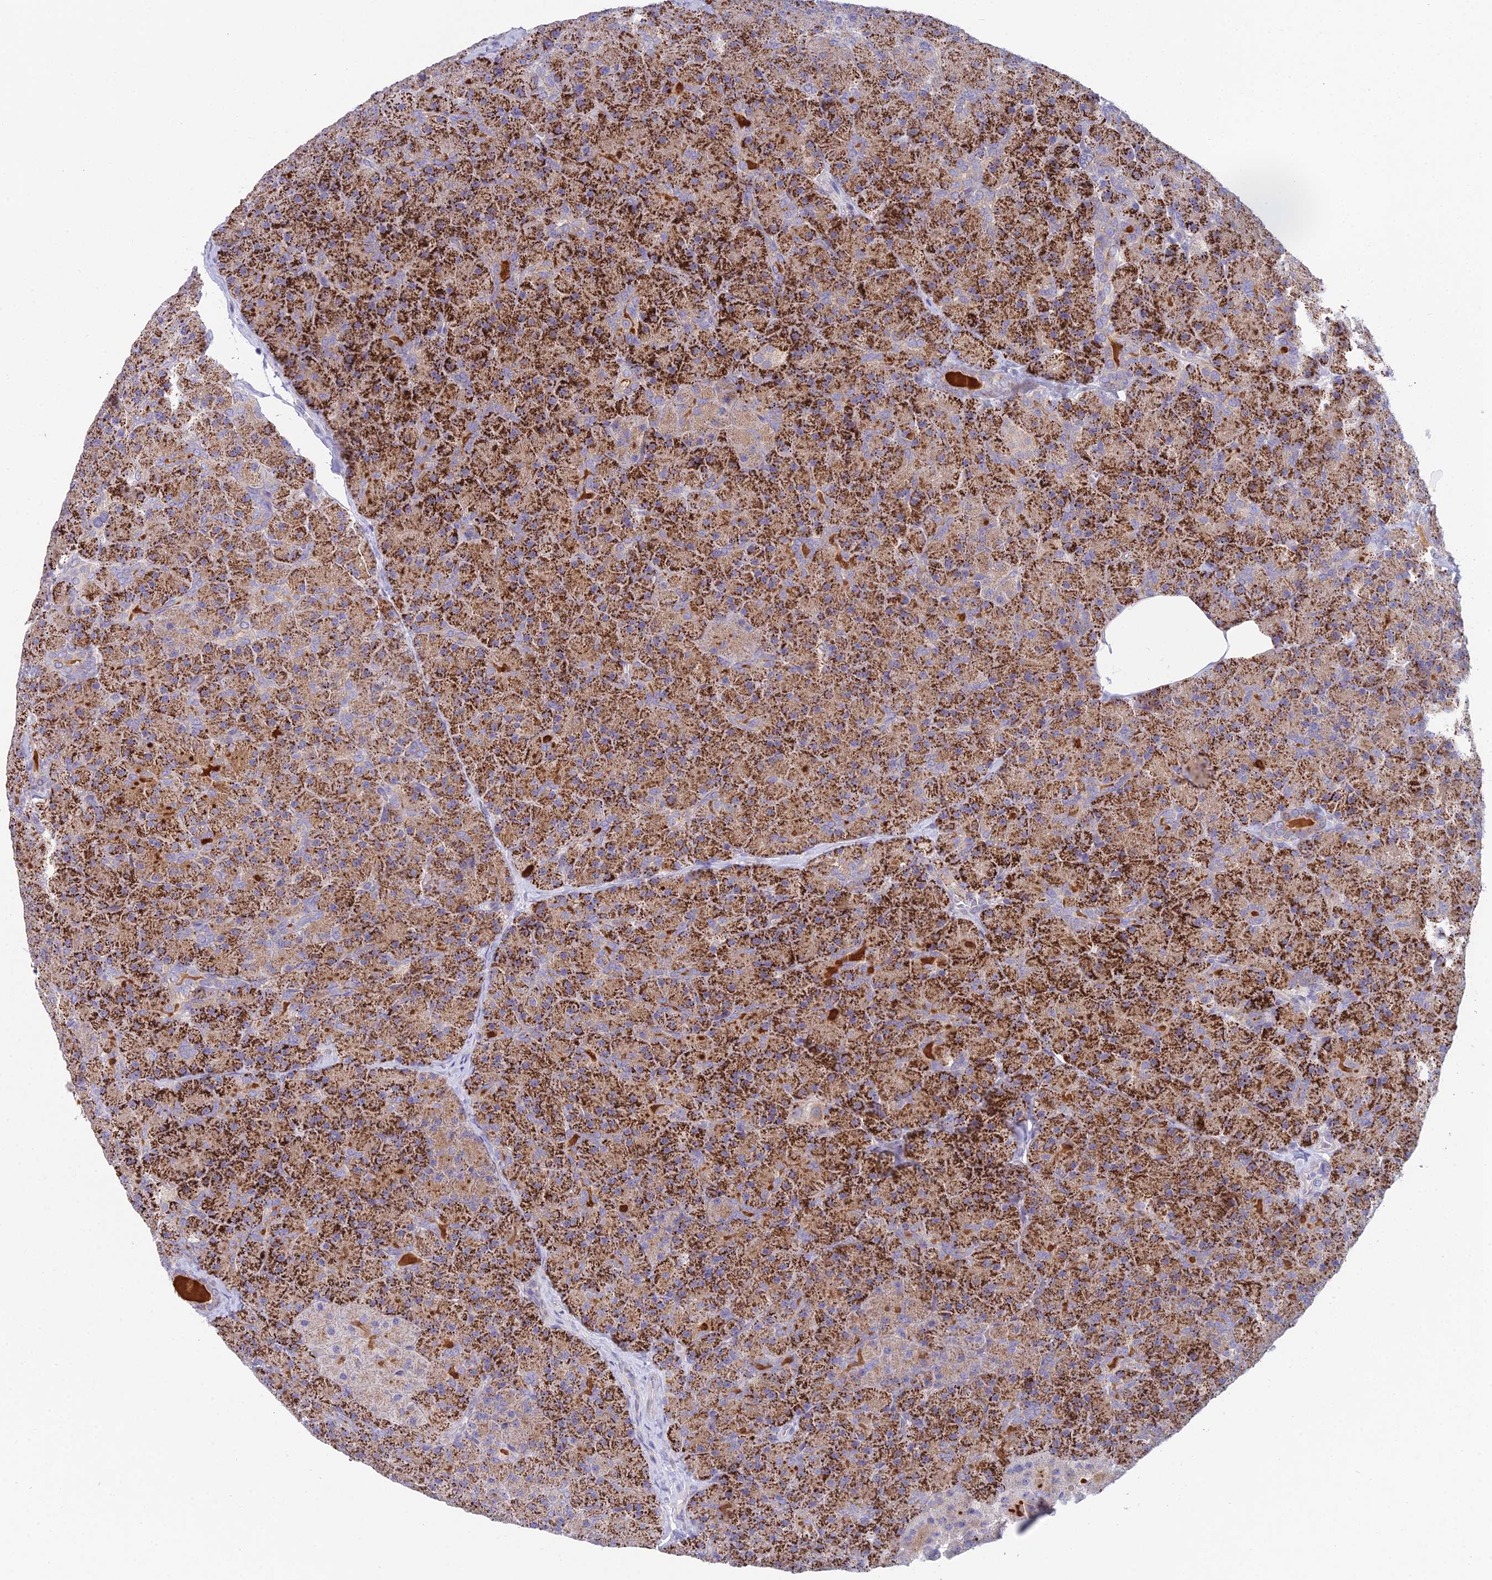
{"staining": {"intensity": "strong", "quantity": "25%-75%", "location": "cytoplasmic/membranous"}, "tissue": "pancreas", "cell_type": "Exocrine glandular cells", "image_type": "normal", "snomed": [{"axis": "morphology", "description": "Normal tissue, NOS"}, {"axis": "topography", "description": "Pancreas"}], "caption": "Exocrine glandular cells demonstrate high levels of strong cytoplasmic/membranous positivity in approximately 25%-75% of cells in normal pancreas. (DAB (3,3'-diaminobenzidine) IHC, brown staining for protein, blue staining for nuclei).", "gene": "METTL26", "patient": {"sex": "male", "age": 36}}